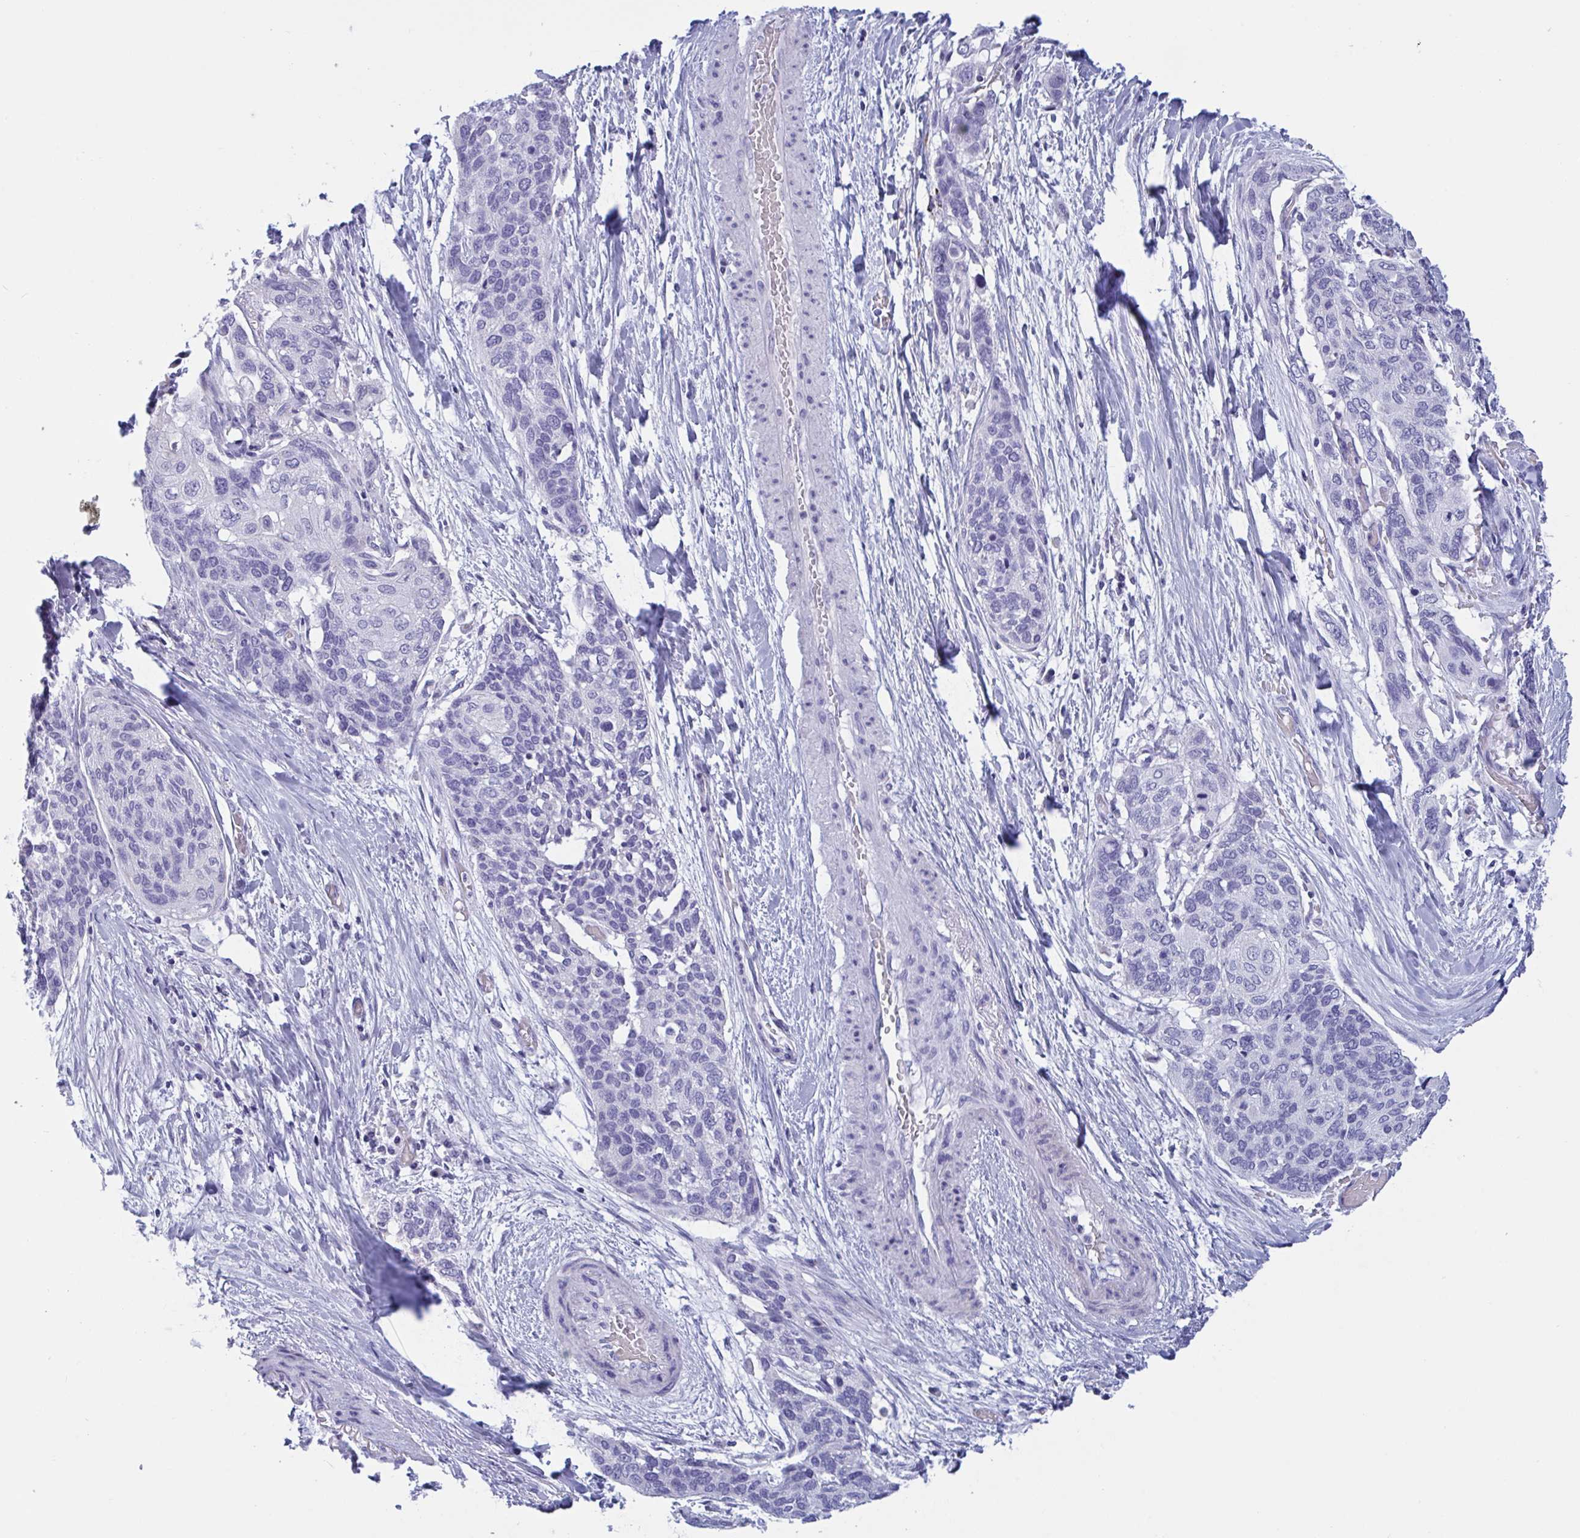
{"staining": {"intensity": "negative", "quantity": "none", "location": "none"}, "tissue": "lung cancer", "cell_type": "Tumor cells", "image_type": "cancer", "snomed": [{"axis": "morphology", "description": "Squamous cell carcinoma, NOS"}, {"axis": "morphology", "description": "Squamous cell carcinoma, metastatic, NOS"}, {"axis": "topography", "description": "Lymph node"}, {"axis": "topography", "description": "Lung"}], "caption": "The immunohistochemistry image has no significant expression in tumor cells of lung squamous cell carcinoma tissue.", "gene": "OXLD1", "patient": {"sex": "male", "age": 41}}